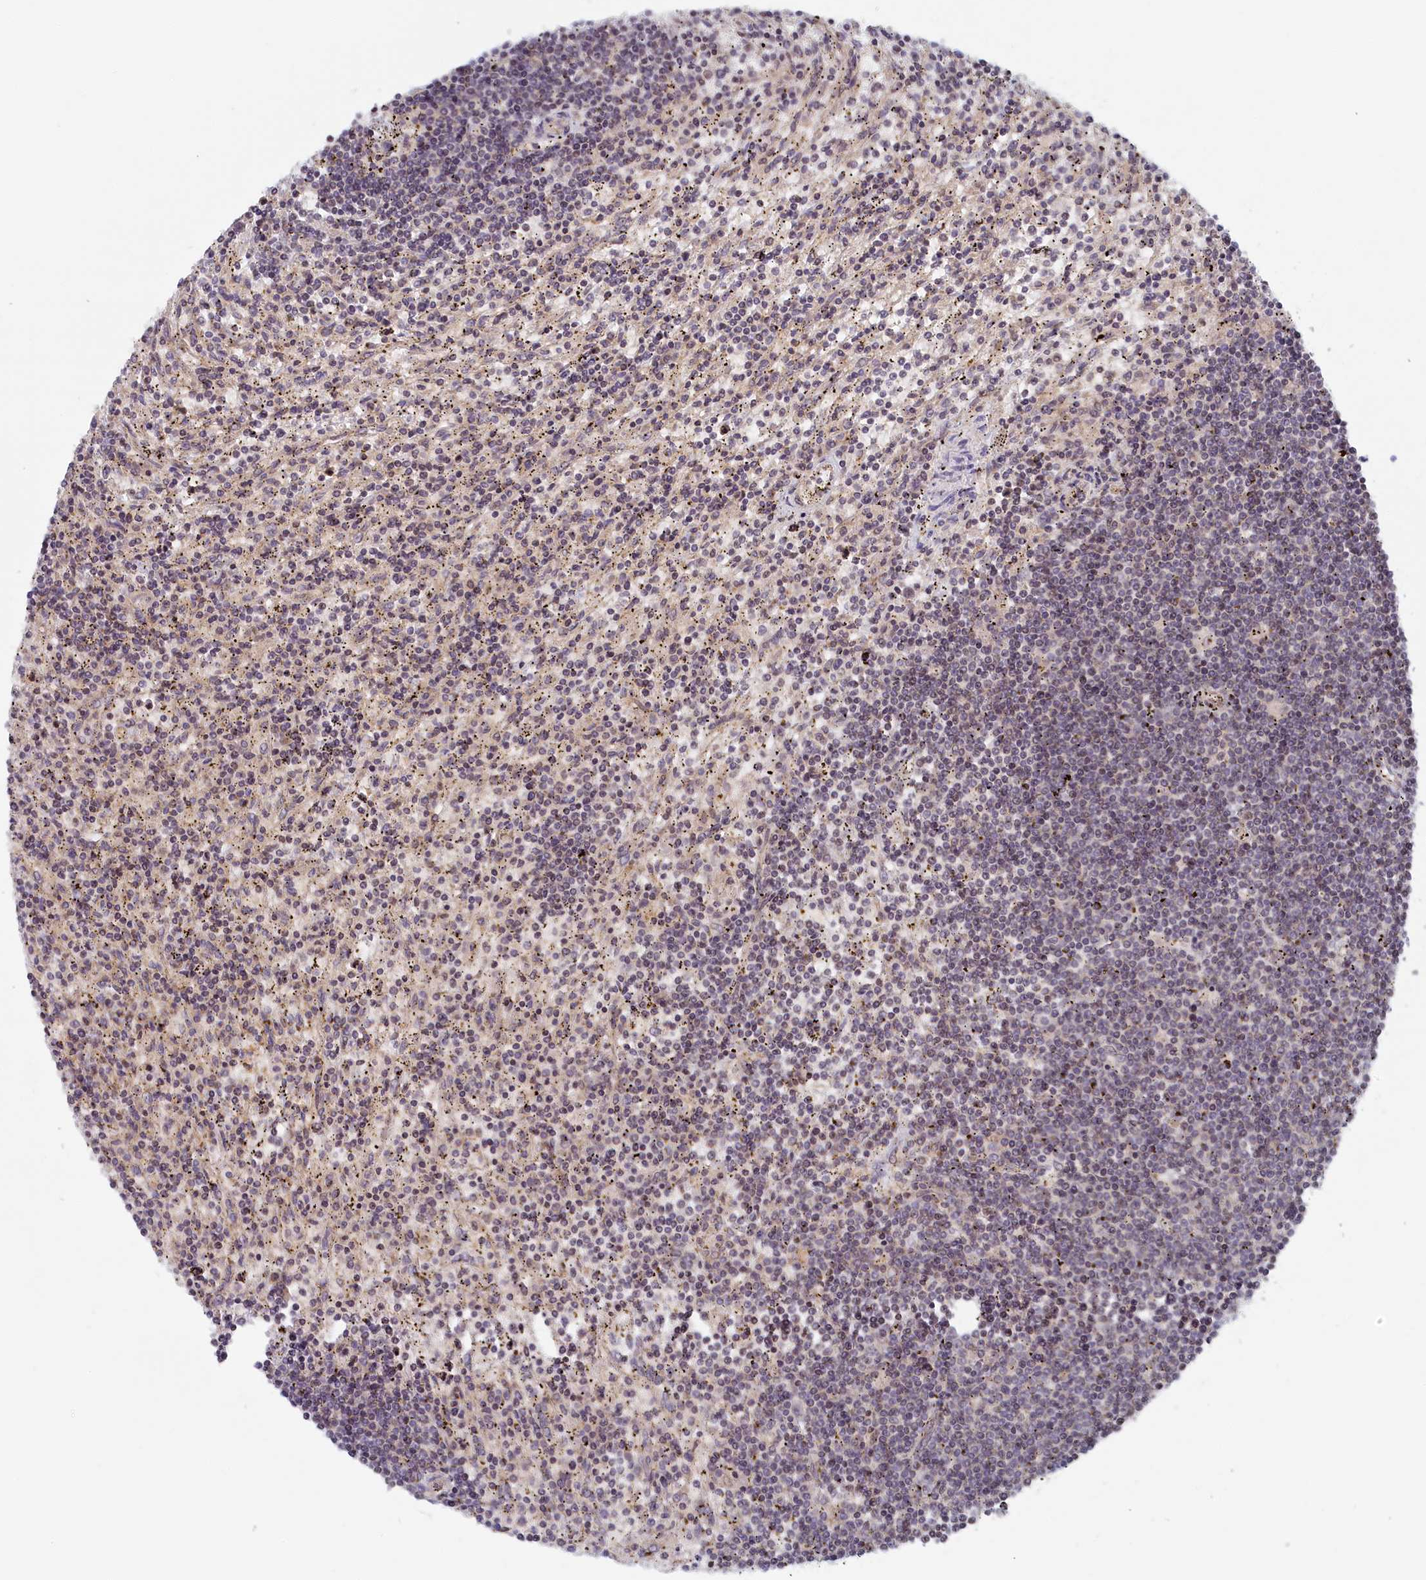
{"staining": {"intensity": "negative", "quantity": "none", "location": "none"}, "tissue": "lymphoma", "cell_type": "Tumor cells", "image_type": "cancer", "snomed": [{"axis": "morphology", "description": "Malignant lymphoma, non-Hodgkin's type, Low grade"}, {"axis": "topography", "description": "Spleen"}], "caption": "IHC photomicrograph of human low-grade malignant lymphoma, non-Hodgkin's type stained for a protein (brown), which displays no expression in tumor cells.", "gene": "INTS4", "patient": {"sex": "male", "age": 76}}